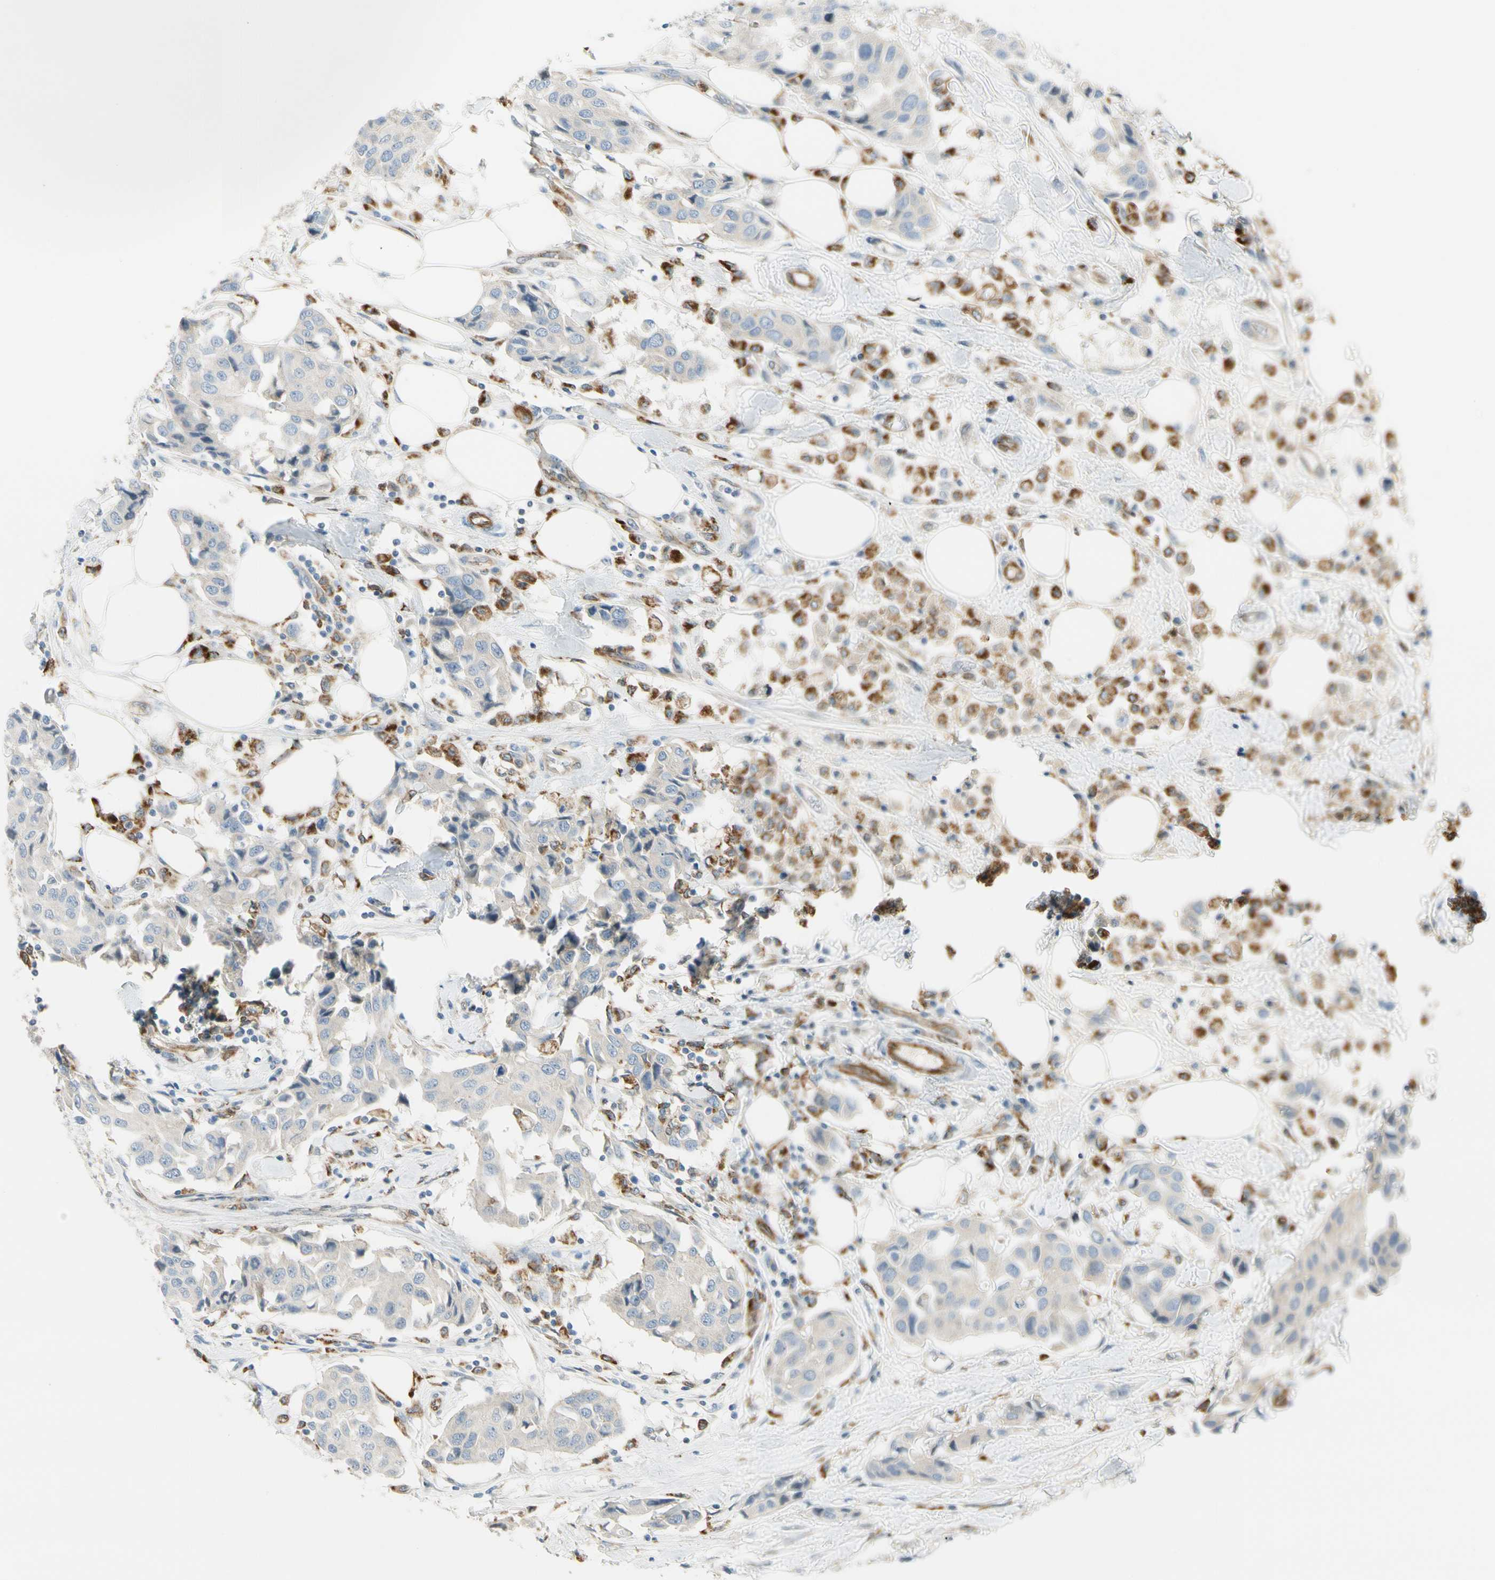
{"staining": {"intensity": "negative", "quantity": "none", "location": "none"}, "tissue": "breast cancer", "cell_type": "Tumor cells", "image_type": "cancer", "snomed": [{"axis": "morphology", "description": "Duct carcinoma"}, {"axis": "topography", "description": "Breast"}], "caption": "Breast cancer was stained to show a protein in brown. There is no significant positivity in tumor cells.", "gene": "LPCAT2", "patient": {"sex": "female", "age": 80}}